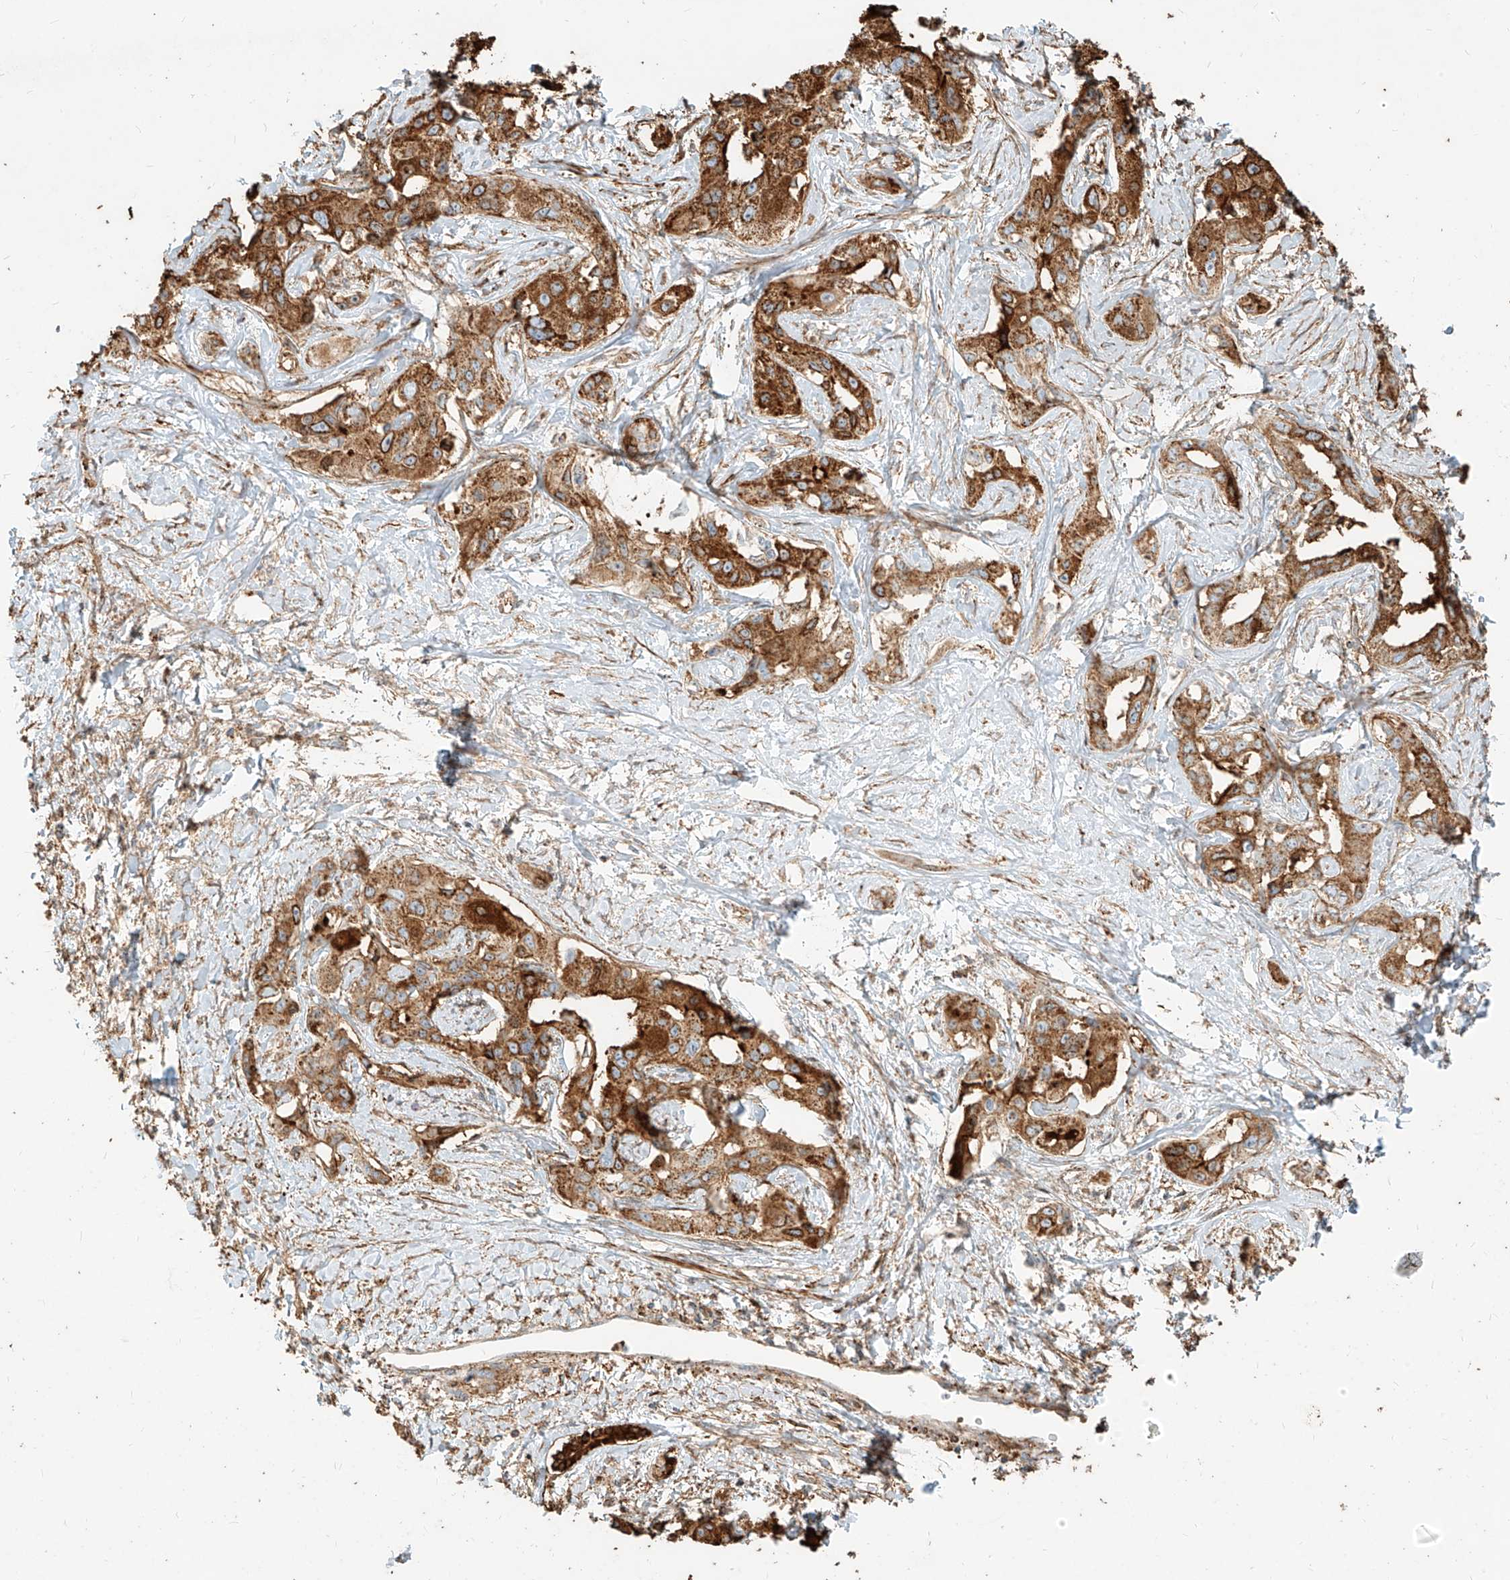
{"staining": {"intensity": "moderate", "quantity": ">75%", "location": "cytoplasmic/membranous"}, "tissue": "liver cancer", "cell_type": "Tumor cells", "image_type": "cancer", "snomed": [{"axis": "morphology", "description": "Cholangiocarcinoma"}, {"axis": "topography", "description": "Liver"}], "caption": "A brown stain labels moderate cytoplasmic/membranous staining of a protein in human liver cancer tumor cells.", "gene": "MTX2", "patient": {"sex": "male", "age": 59}}